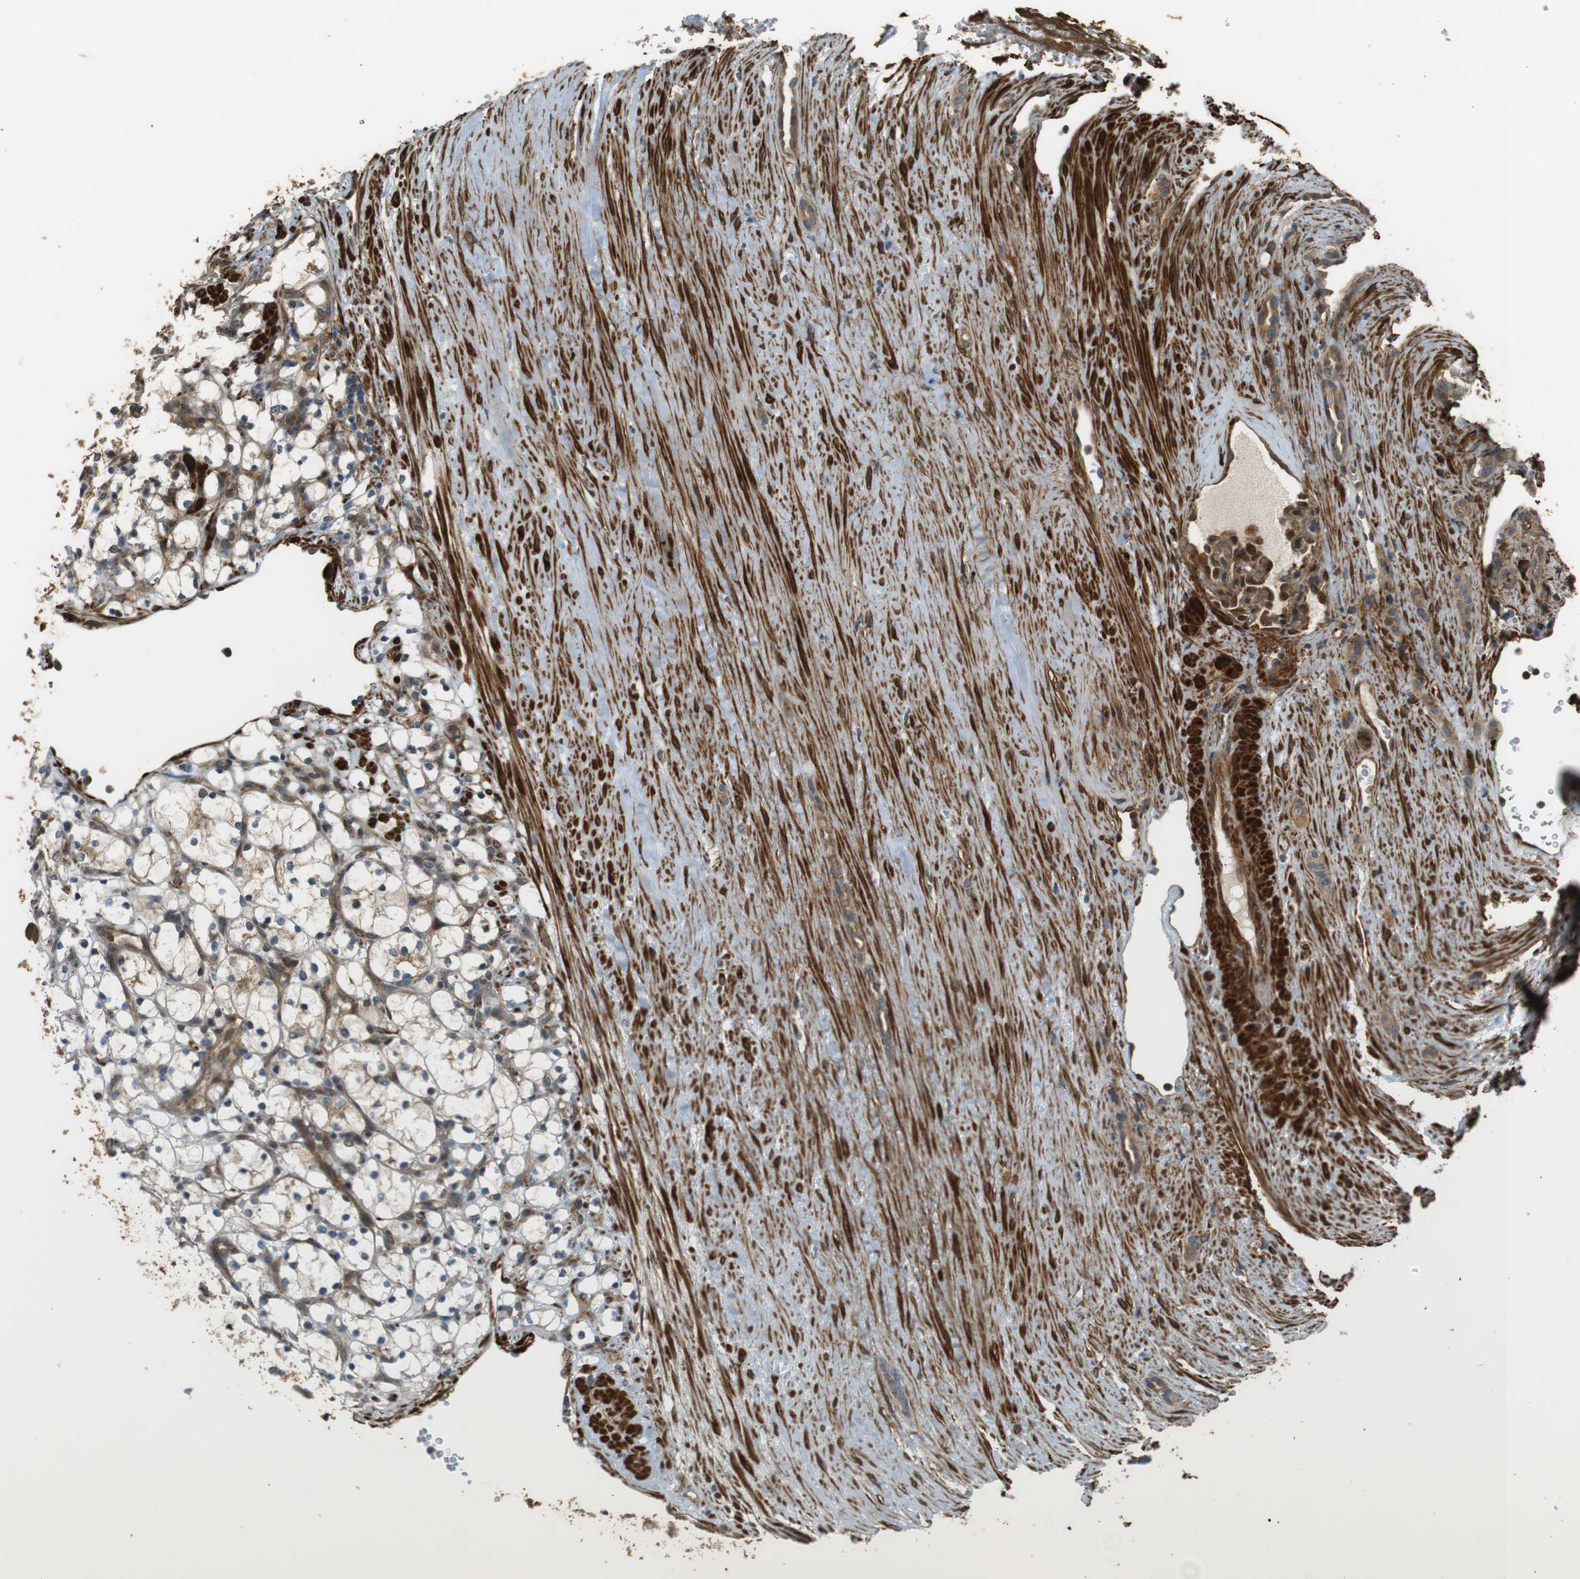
{"staining": {"intensity": "moderate", "quantity": "<25%", "location": "cytoplasmic/membranous"}, "tissue": "renal cancer", "cell_type": "Tumor cells", "image_type": "cancer", "snomed": [{"axis": "morphology", "description": "Adenocarcinoma, NOS"}, {"axis": "topography", "description": "Kidney"}], "caption": "Immunohistochemical staining of adenocarcinoma (renal) exhibits low levels of moderate cytoplasmic/membranous staining in about <25% of tumor cells.", "gene": "MSRB3", "patient": {"sex": "female", "age": 69}}